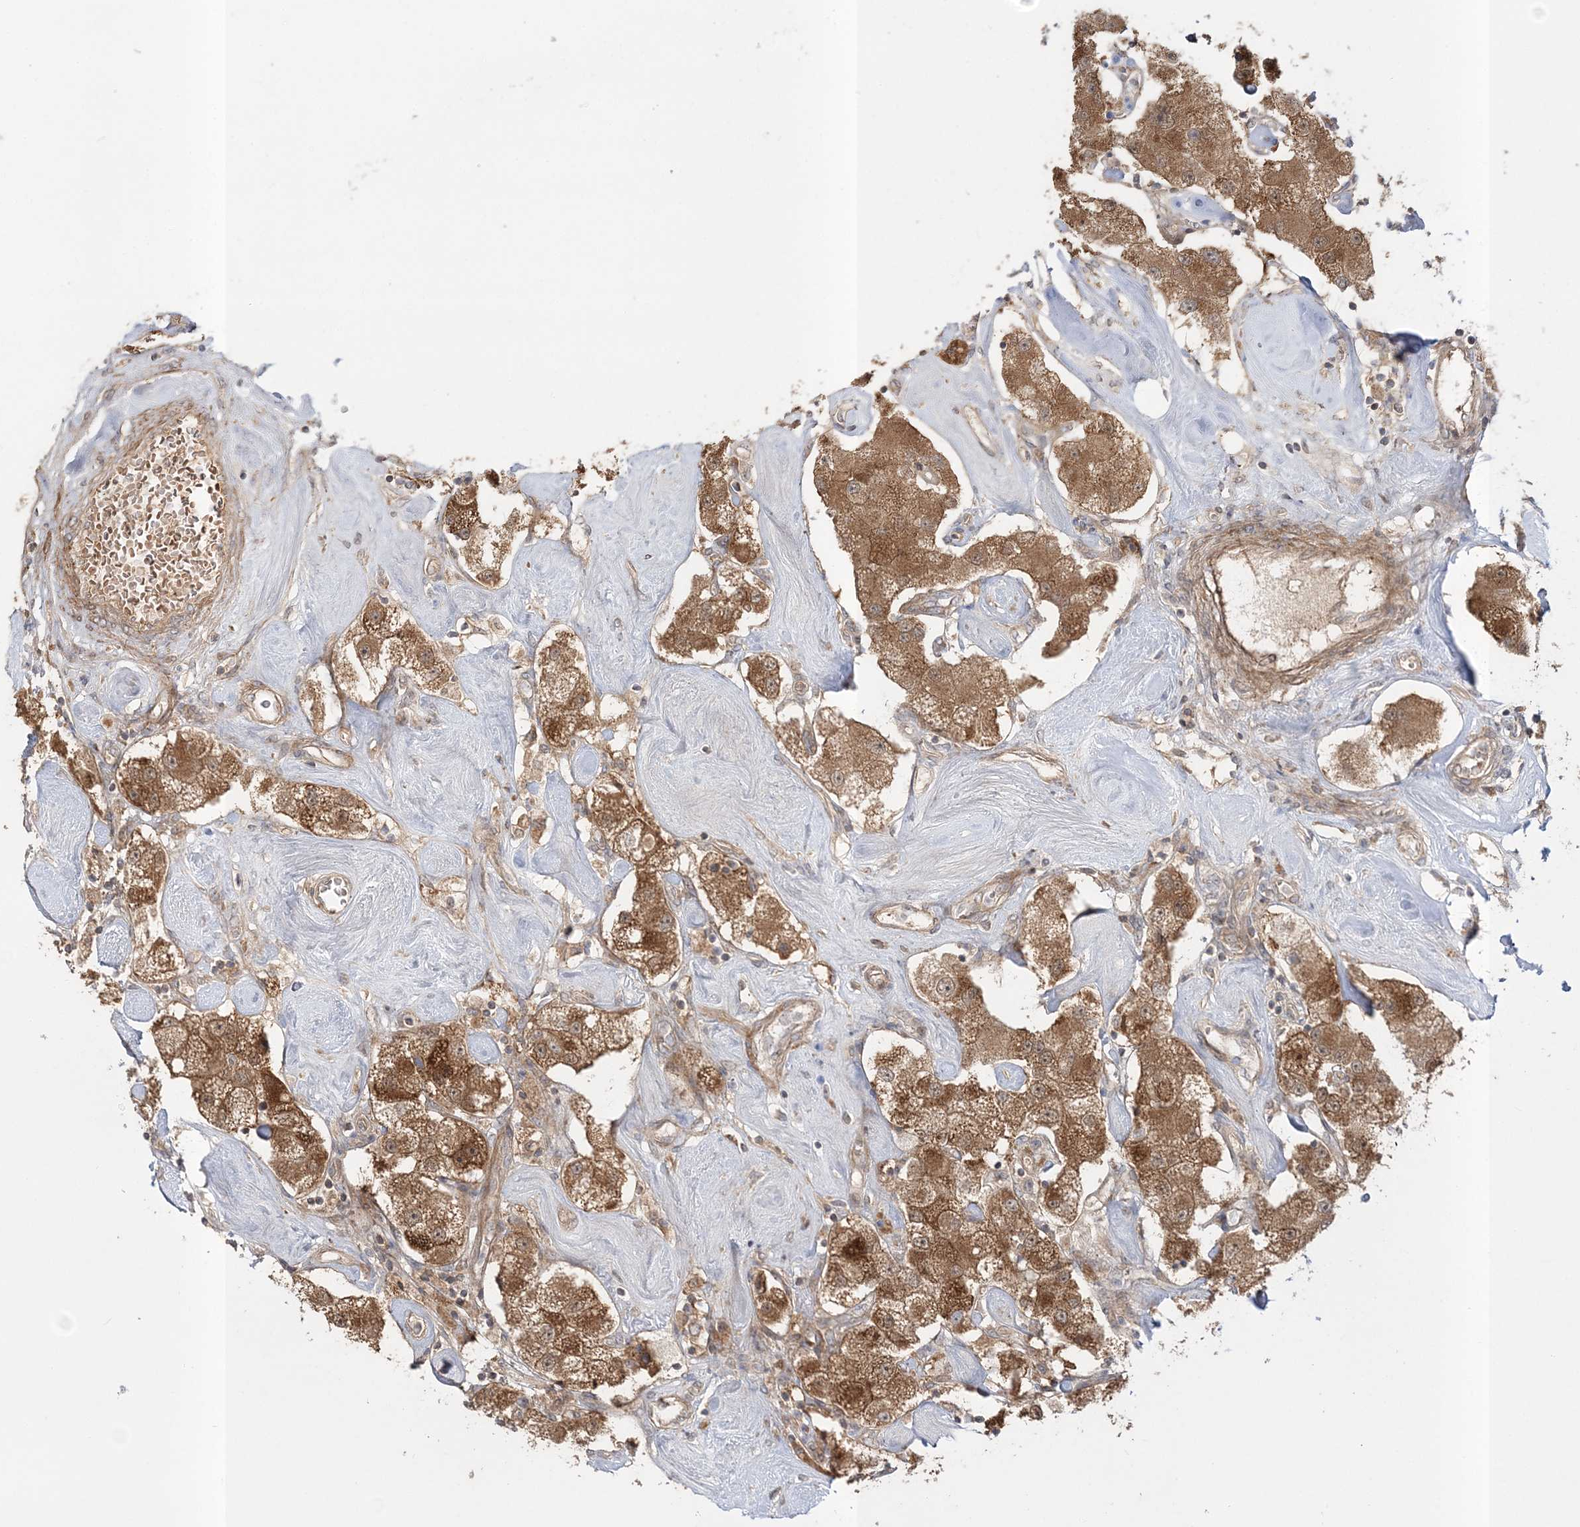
{"staining": {"intensity": "moderate", "quantity": ">75%", "location": "cytoplasmic/membranous"}, "tissue": "carcinoid", "cell_type": "Tumor cells", "image_type": "cancer", "snomed": [{"axis": "morphology", "description": "Carcinoid, malignant, NOS"}, {"axis": "topography", "description": "Pancreas"}], "caption": "Protein analysis of carcinoid tissue demonstrates moderate cytoplasmic/membranous staining in approximately >75% of tumor cells. Nuclei are stained in blue.", "gene": "MOCS2", "patient": {"sex": "male", "age": 41}}